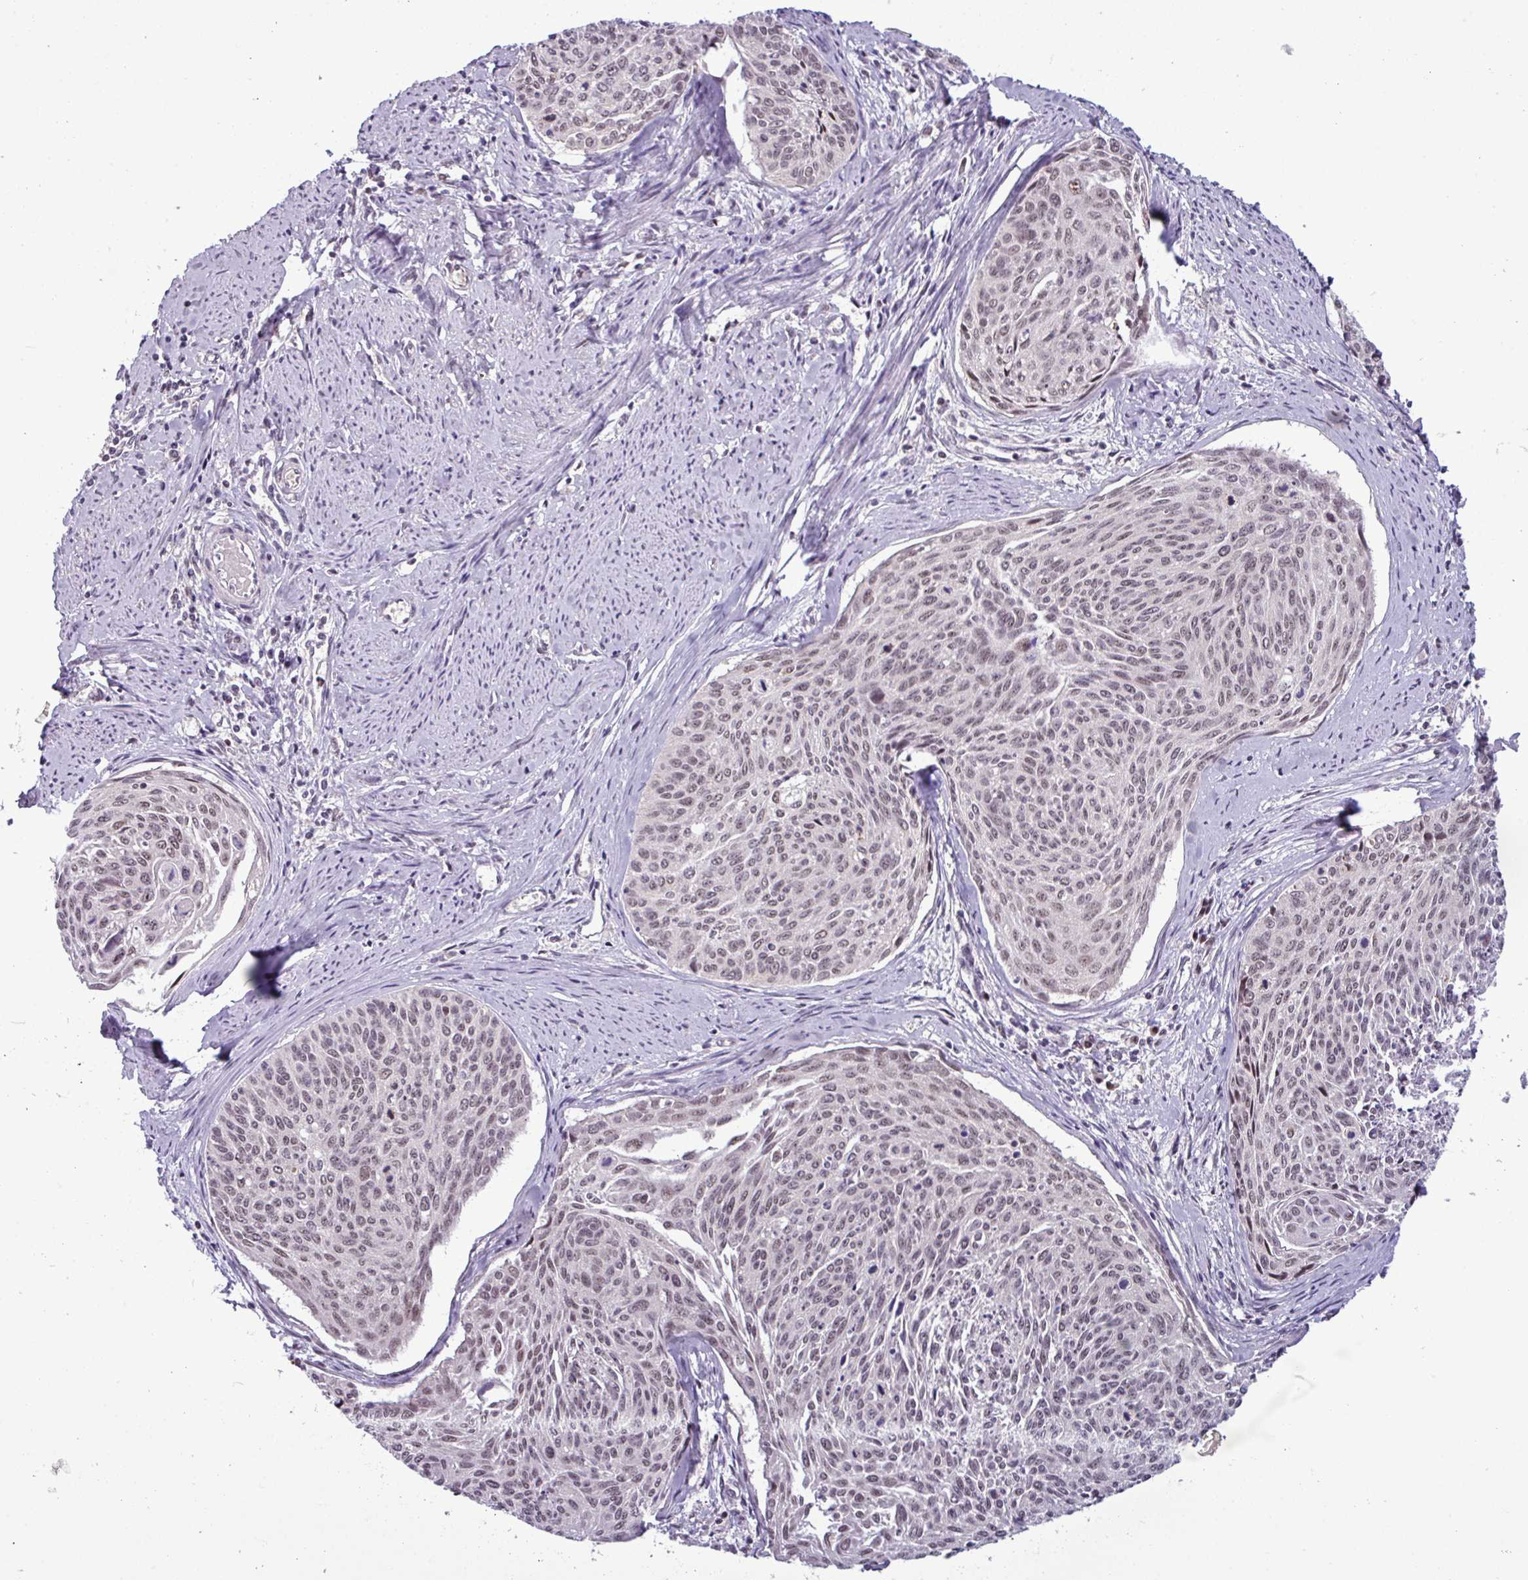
{"staining": {"intensity": "weak", "quantity": ">75%", "location": "nuclear"}, "tissue": "cervical cancer", "cell_type": "Tumor cells", "image_type": "cancer", "snomed": [{"axis": "morphology", "description": "Squamous cell carcinoma, NOS"}, {"axis": "topography", "description": "Cervix"}], "caption": "A brown stain shows weak nuclear staining of a protein in human cervical cancer tumor cells. (Stains: DAB in brown, nuclei in blue, Microscopy: brightfield microscopy at high magnification).", "gene": "NPFFR1", "patient": {"sex": "female", "age": 55}}